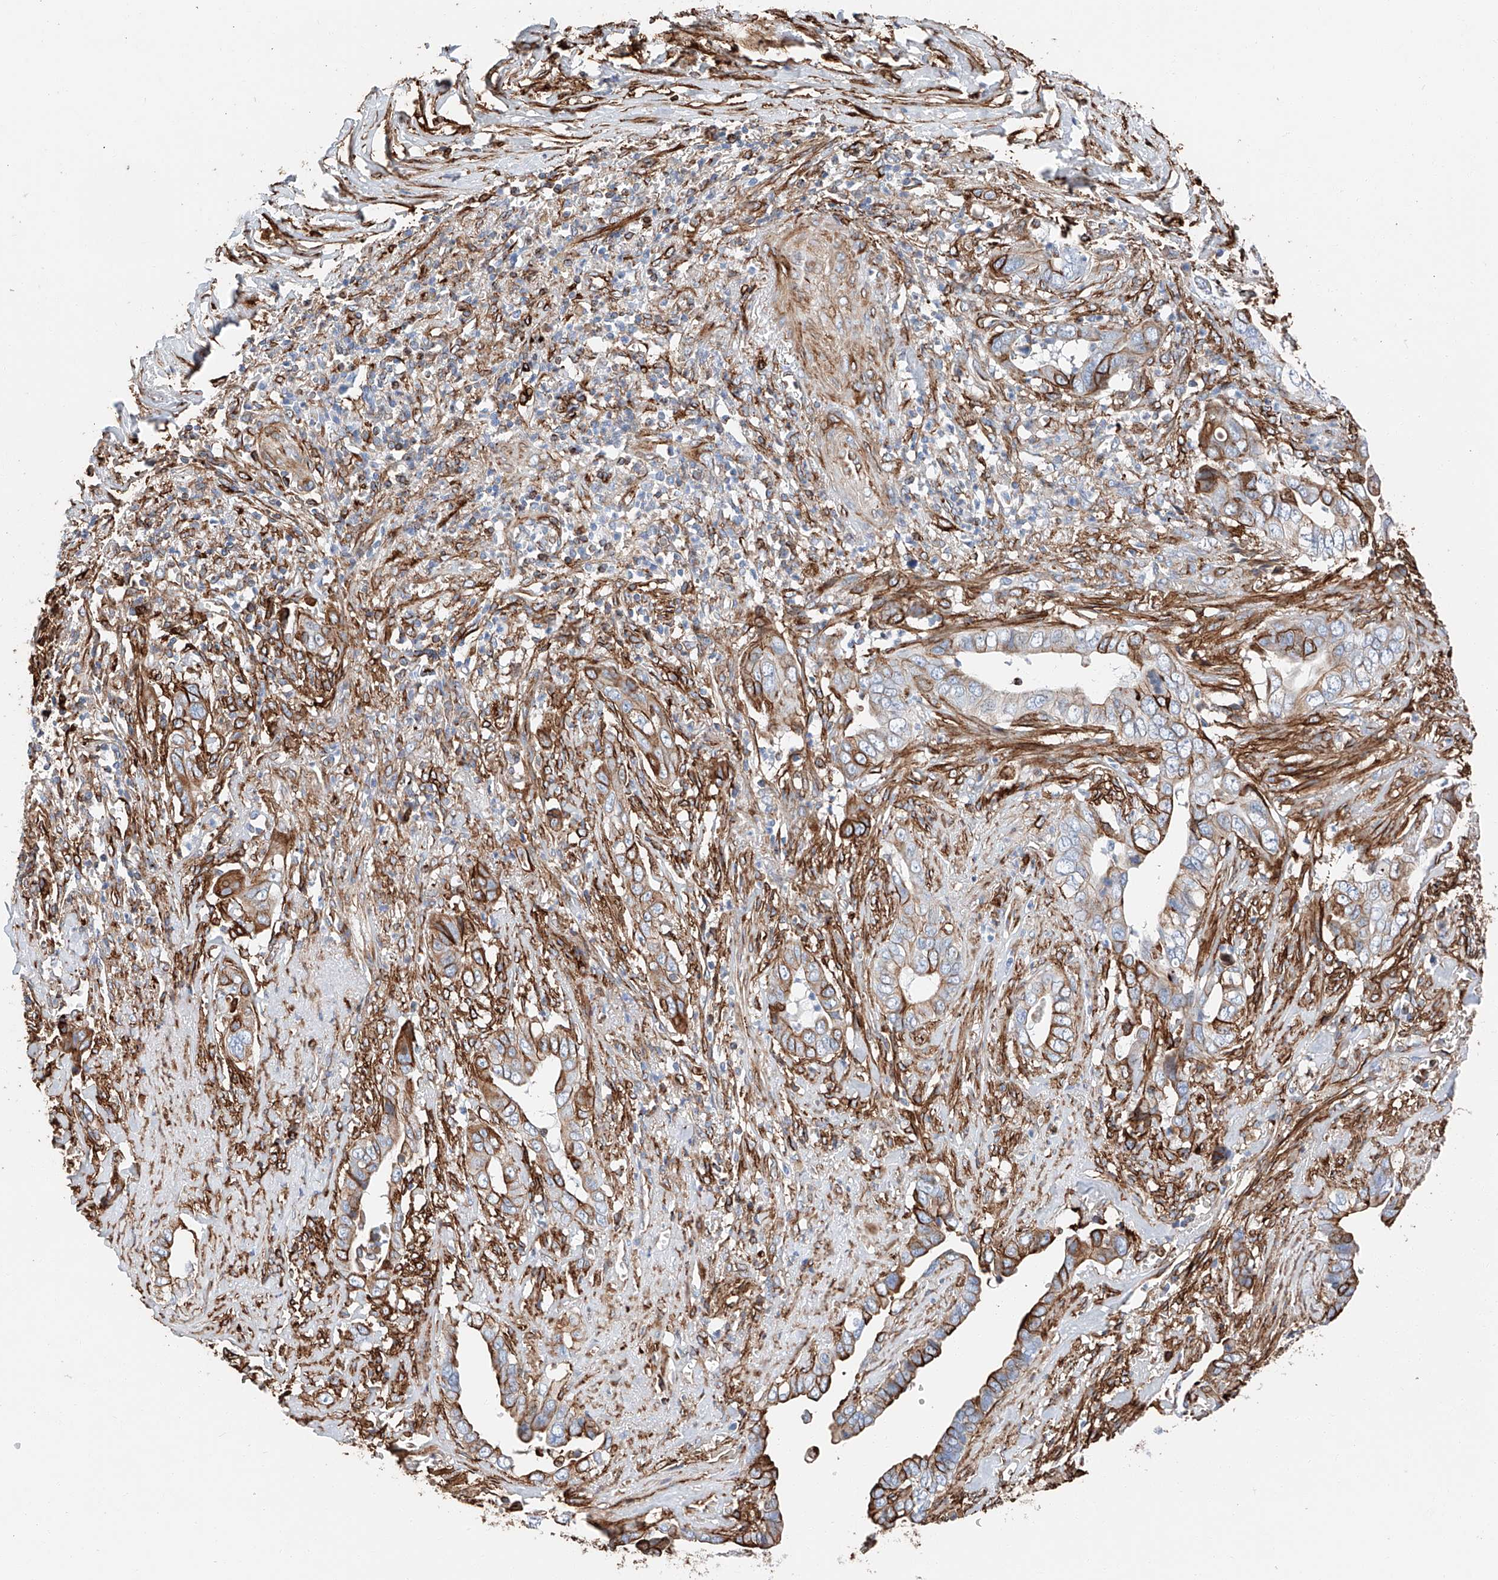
{"staining": {"intensity": "strong", "quantity": "25%-75%", "location": "cytoplasmic/membranous"}, "tissue": "liver cancer", "cell_type": "Tumor cells", "image_type": "cancer", "snomed": [{"axis": "morphology", "description": "Cholangiocarcinoma"}, {"axis": "topography", "description": "Liver"}], "caption": "A brown stain shows strong cytoplasmic/membranous staining of a protein in human liver cholangiocarcinoma tumor cells. Using DAB (brown) and hematoxylin (blue) stains, captured at high magnification using brightfield microscopy.", "gene": "ZNF804A", "patient": {"sex": "female", "age": 79}}